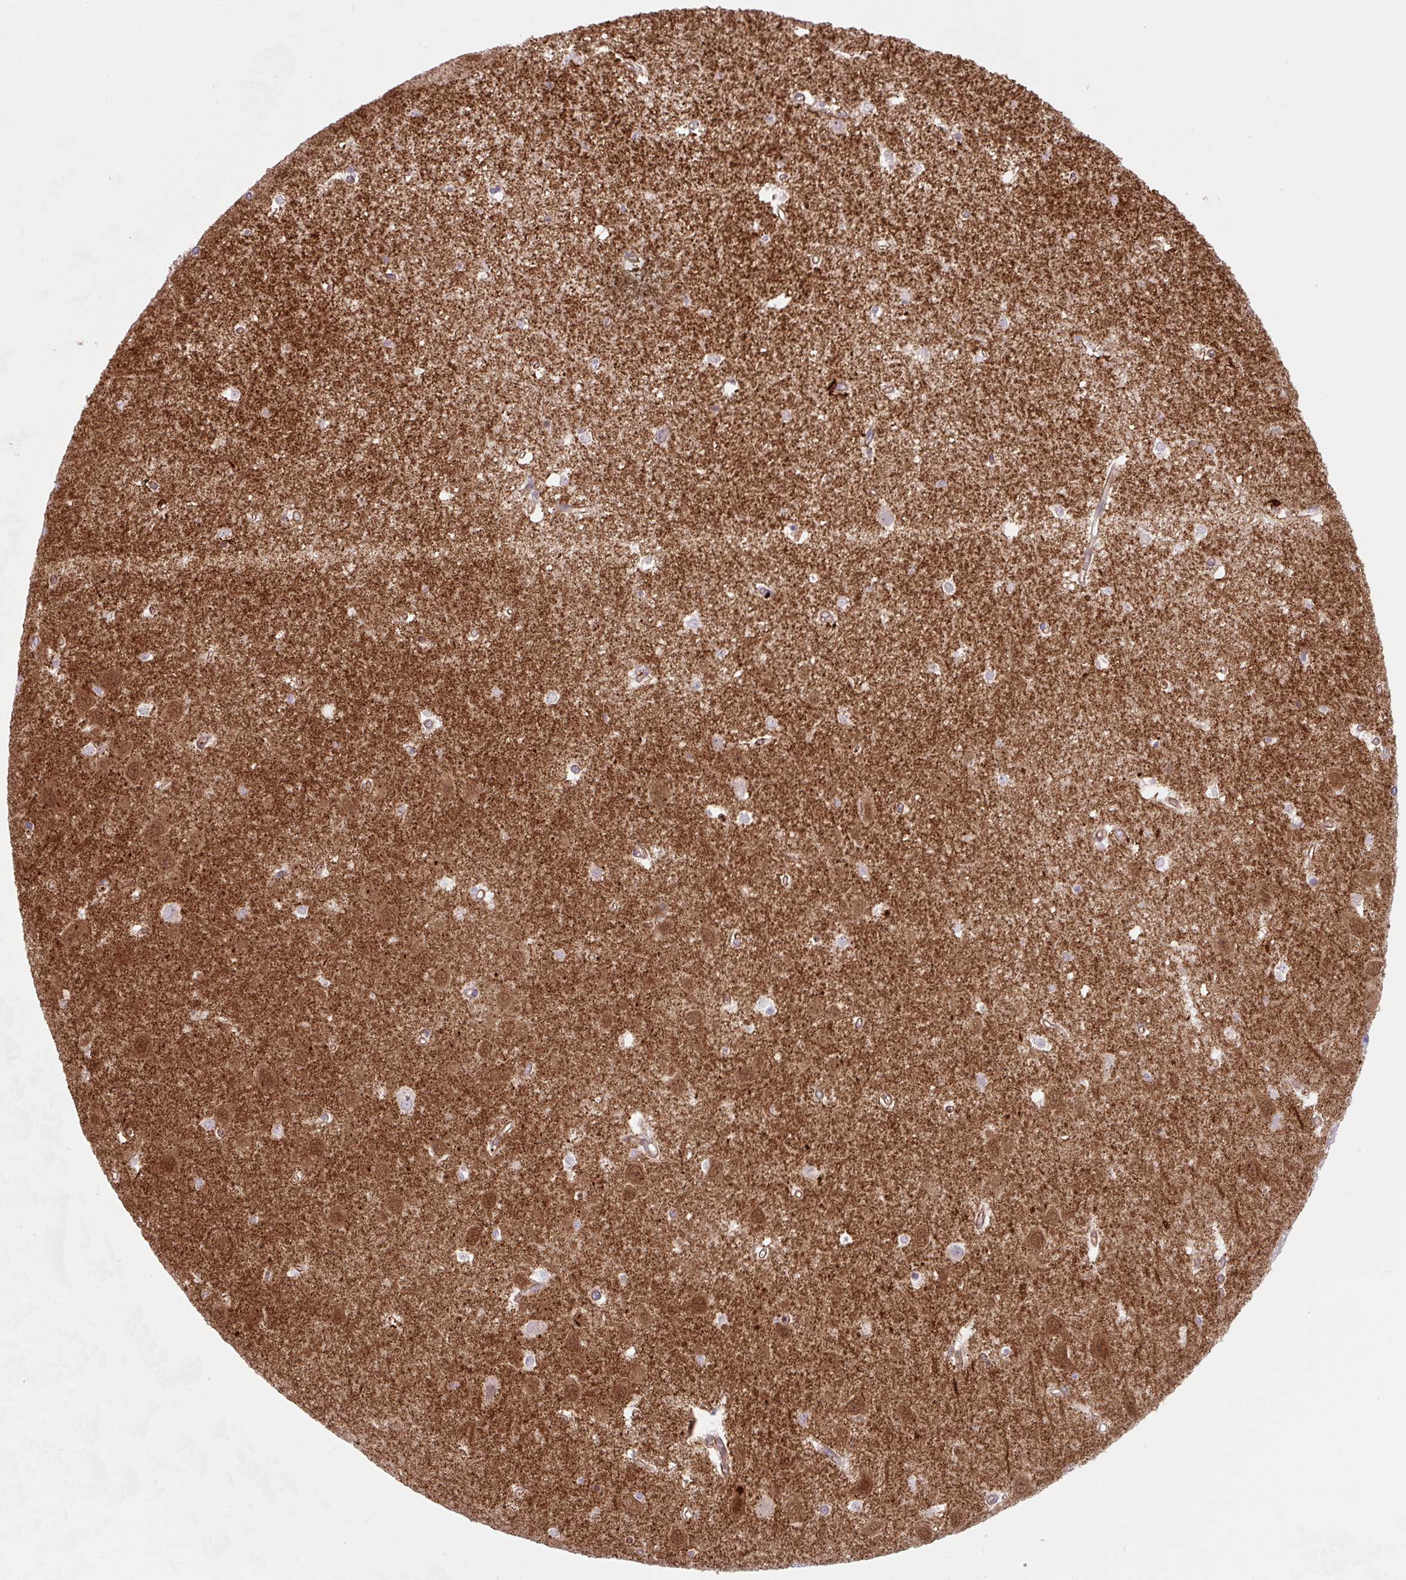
{"staining": {"intensity": "moderate", "quantity": ">75%", "location": "cytoplasmic/membranous,nuclear"}, "tissue": "hippocampus", "cell_type": "Glial cells", "image_type": "normal", "snomed": [{"axis": "morphology", "description": "Normal tissue, NOS"}, {"axis": "topography", "description": "Hippocampus"}], "caption": "A brown stain shows moderate cytoplasmic/membranous,nuclear staining of a protein in glial cells of unremarkable hippocampus.", "gene": "DHFR2", "patient": {"sex": "female", "age": 64}}